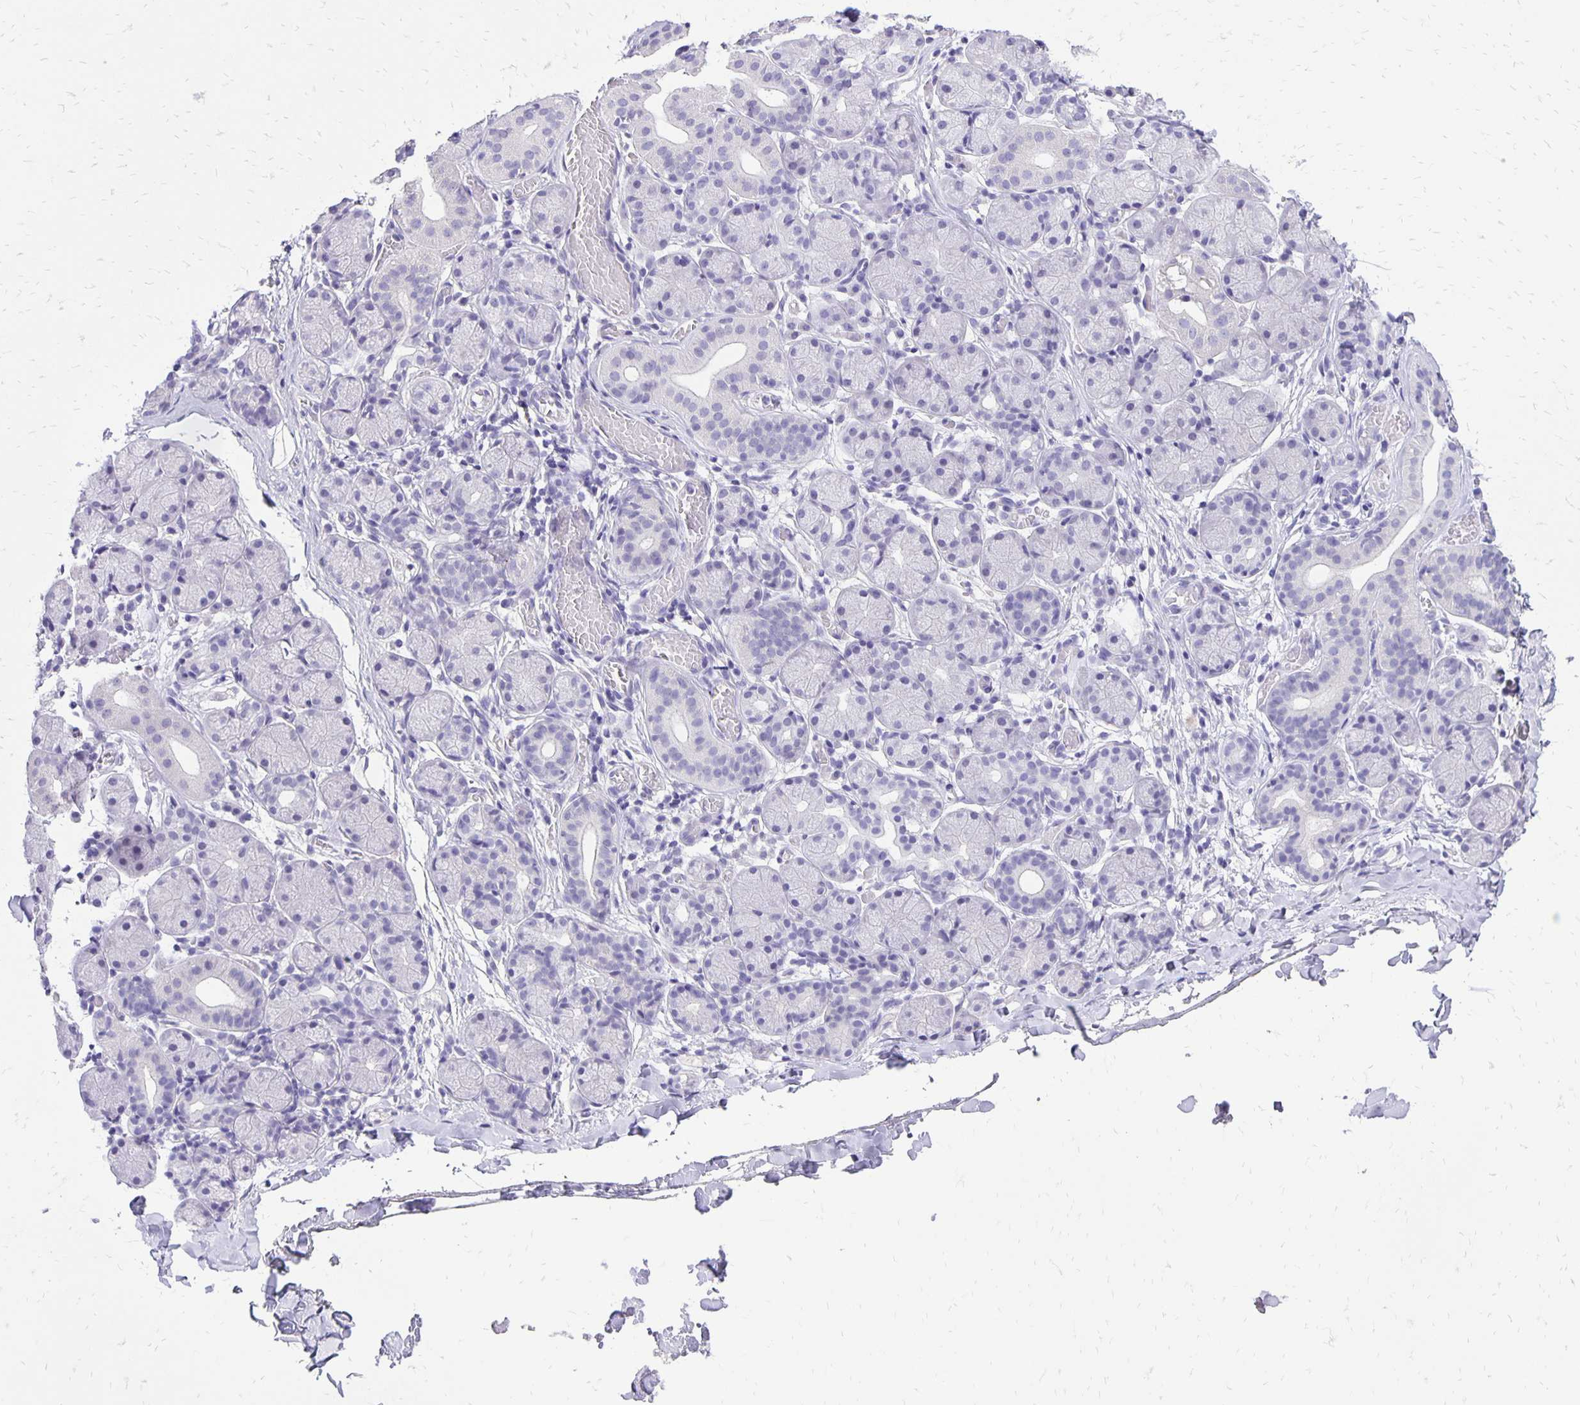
{"staining": {"intensity": "negative", "quantity": "none", "location": "none"}, "tissue": "salivary gland", "cell_type": "Glandular cells", "image_type": "normal", "snomed": [{"axis": "morphology", "description": "Normal tissue, NOS"}, {"axis": "topography", "description": "Salivary gland"}], "caption": "IHC histopathology image of benign salivary gland stained for a protein (brown), which exhibits no expression in glandular cells.", "gene": "ANKRD45", "patient": {"sex": "female", "age": 24}}